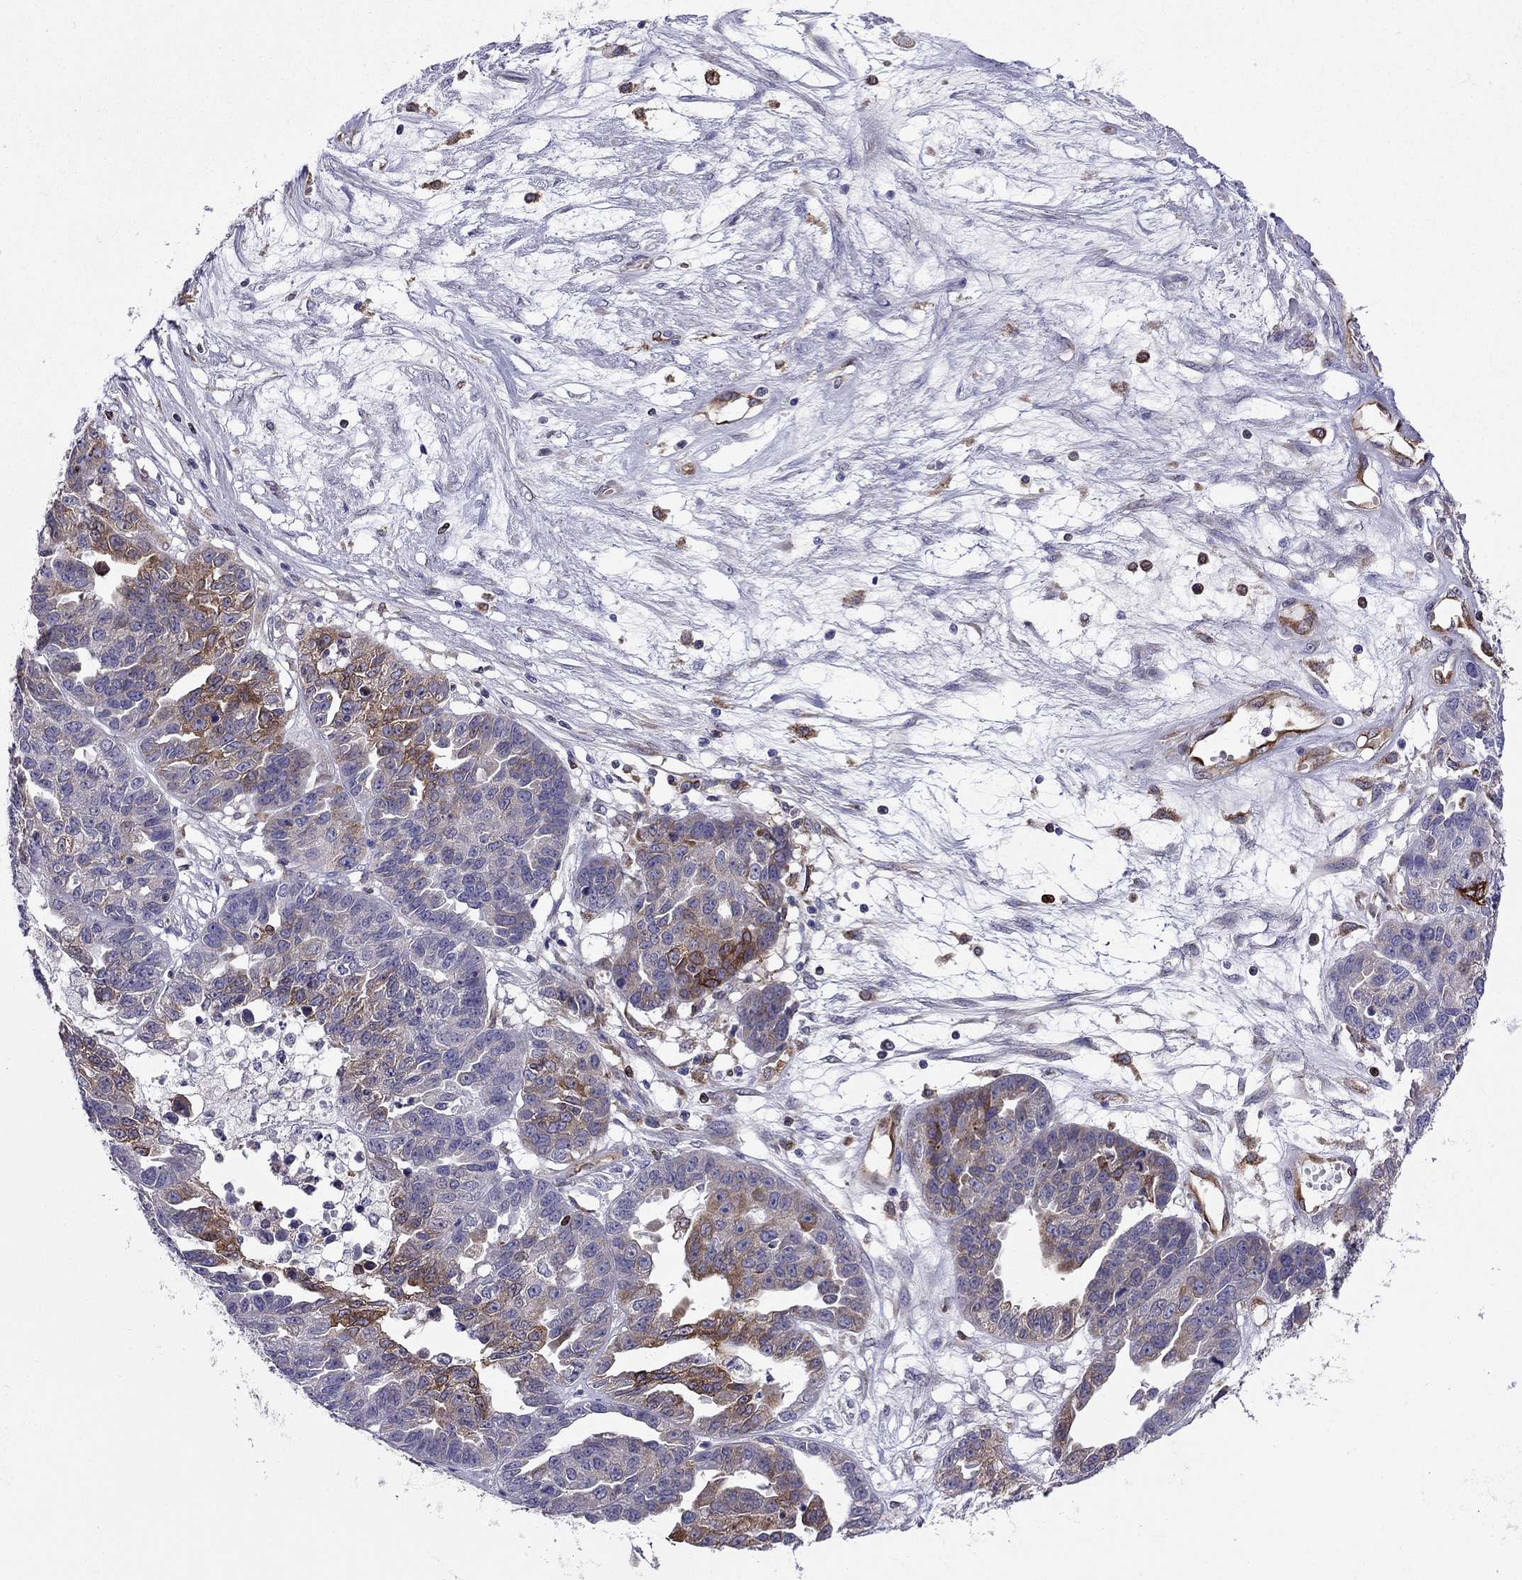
{"staining": {"intensity": "moderate", "quantity": "<25%", "location": "cytoplasmic/membranous"}, "tissue": "ovarian cancer", "cell_type": "Tumor cells", "image_type": "cancer", "snomed": [{"axis": "morphology", "description": "Cystadenocarcinoma, serous, NOS"}, {"axis": "topography", "description": "Ovary"}], "caption": "Moderate cytoplasmic/membranous protein staining is seen in approximately <25% of tumor cells in ovarian cancer (serous cystadenocarcinoma).", "gene": "GNAL", "patient": {"sex": "female", "age": 87}}